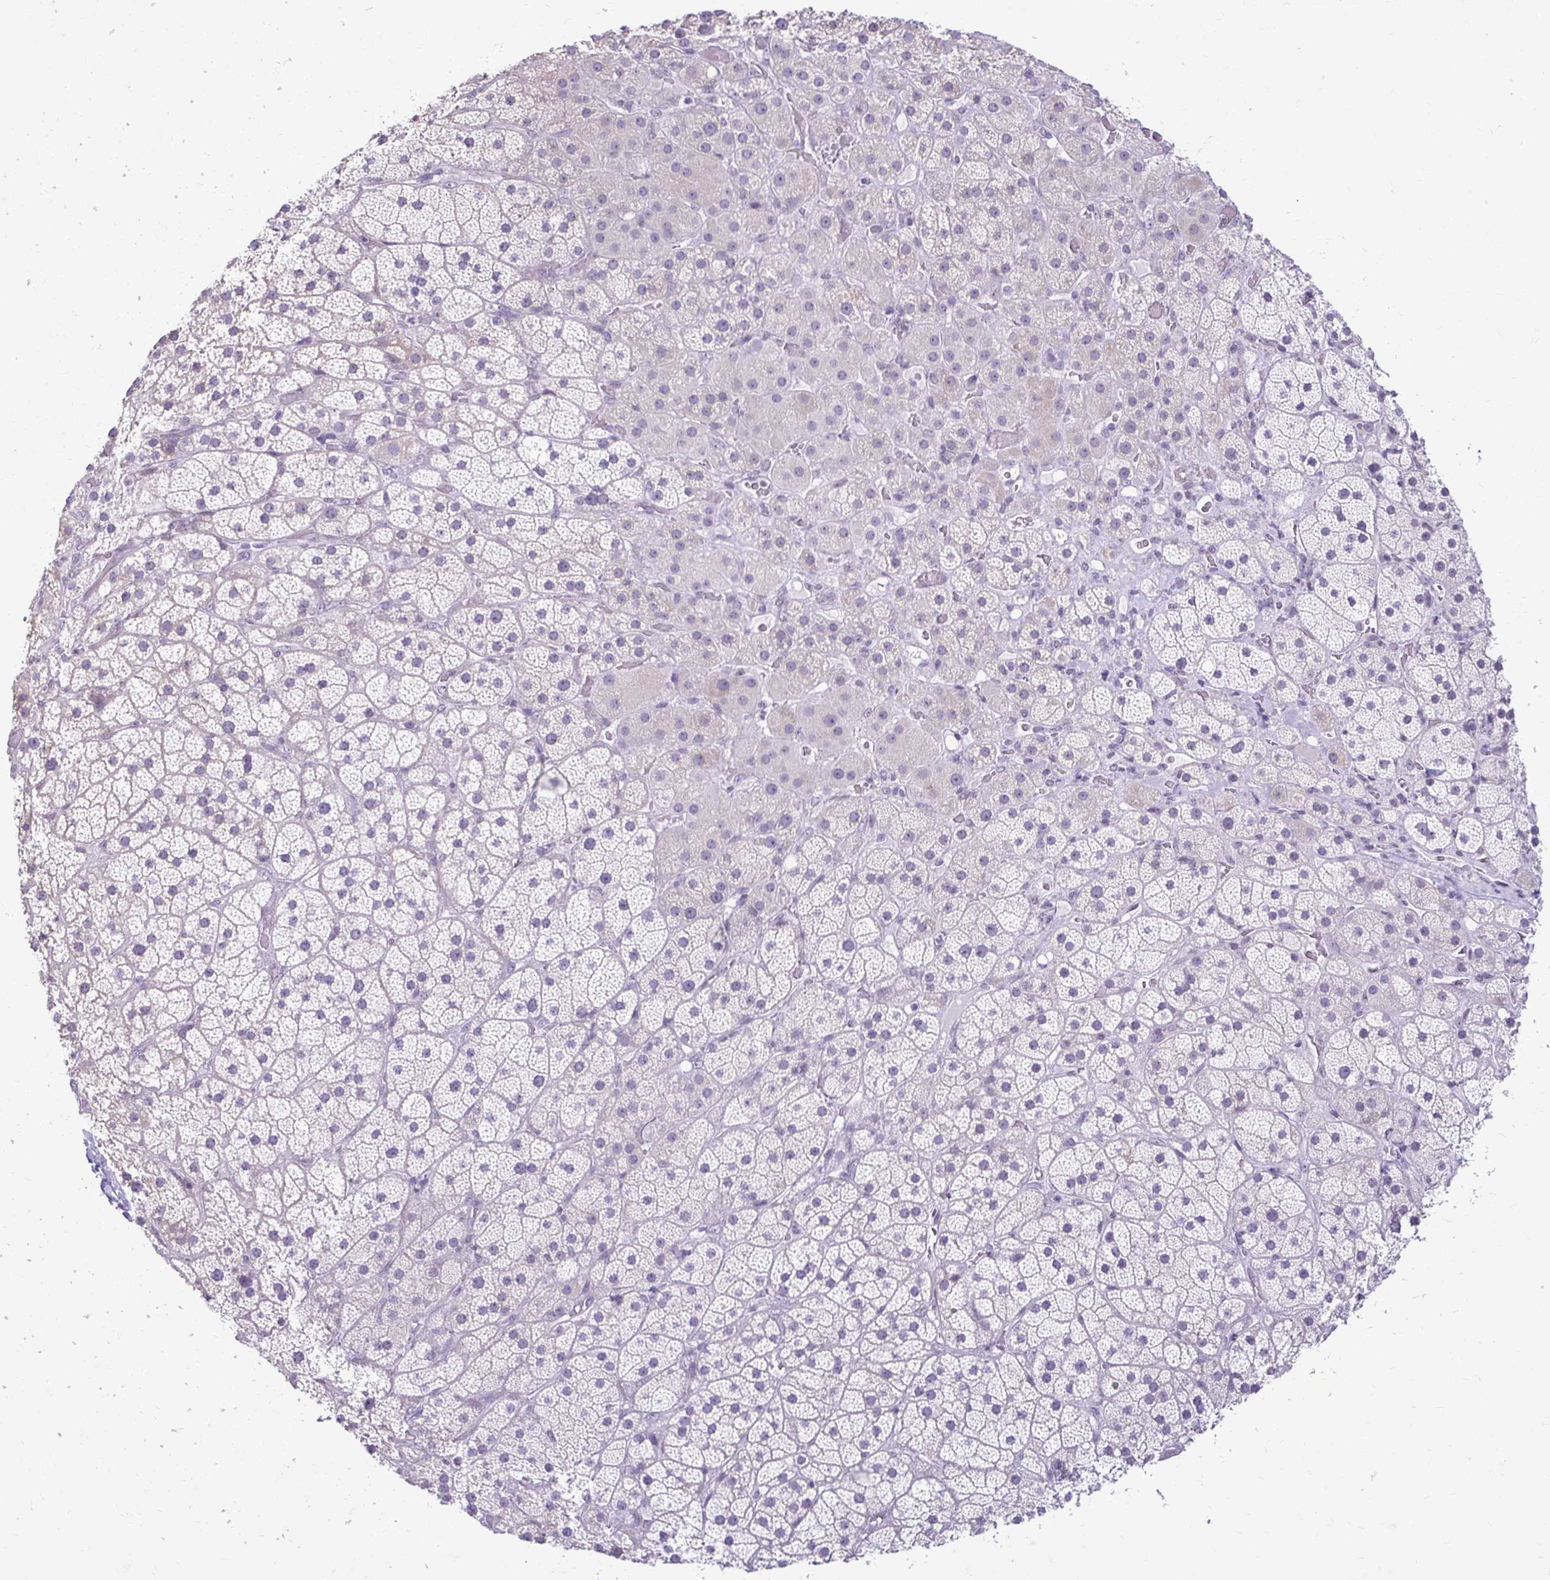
{"staining": {"intensity": "negative", "quantity": "none", "location": "none"}, "tissue": "adrenal gland", "cell_type": "Glandular cells", "image_type": "normal", "snomed": [{"axis": "morphology", "description": "Normal tissue, NOS"}, {"axis": "topography", "description": "Adrenal gland"}], "caption": "Immunohistochemical staining of benign human adrenal gland shows no significant expression in glandular cells.", "gene": "PROSER1", "patient": {"sex": "male", "age": 57}}